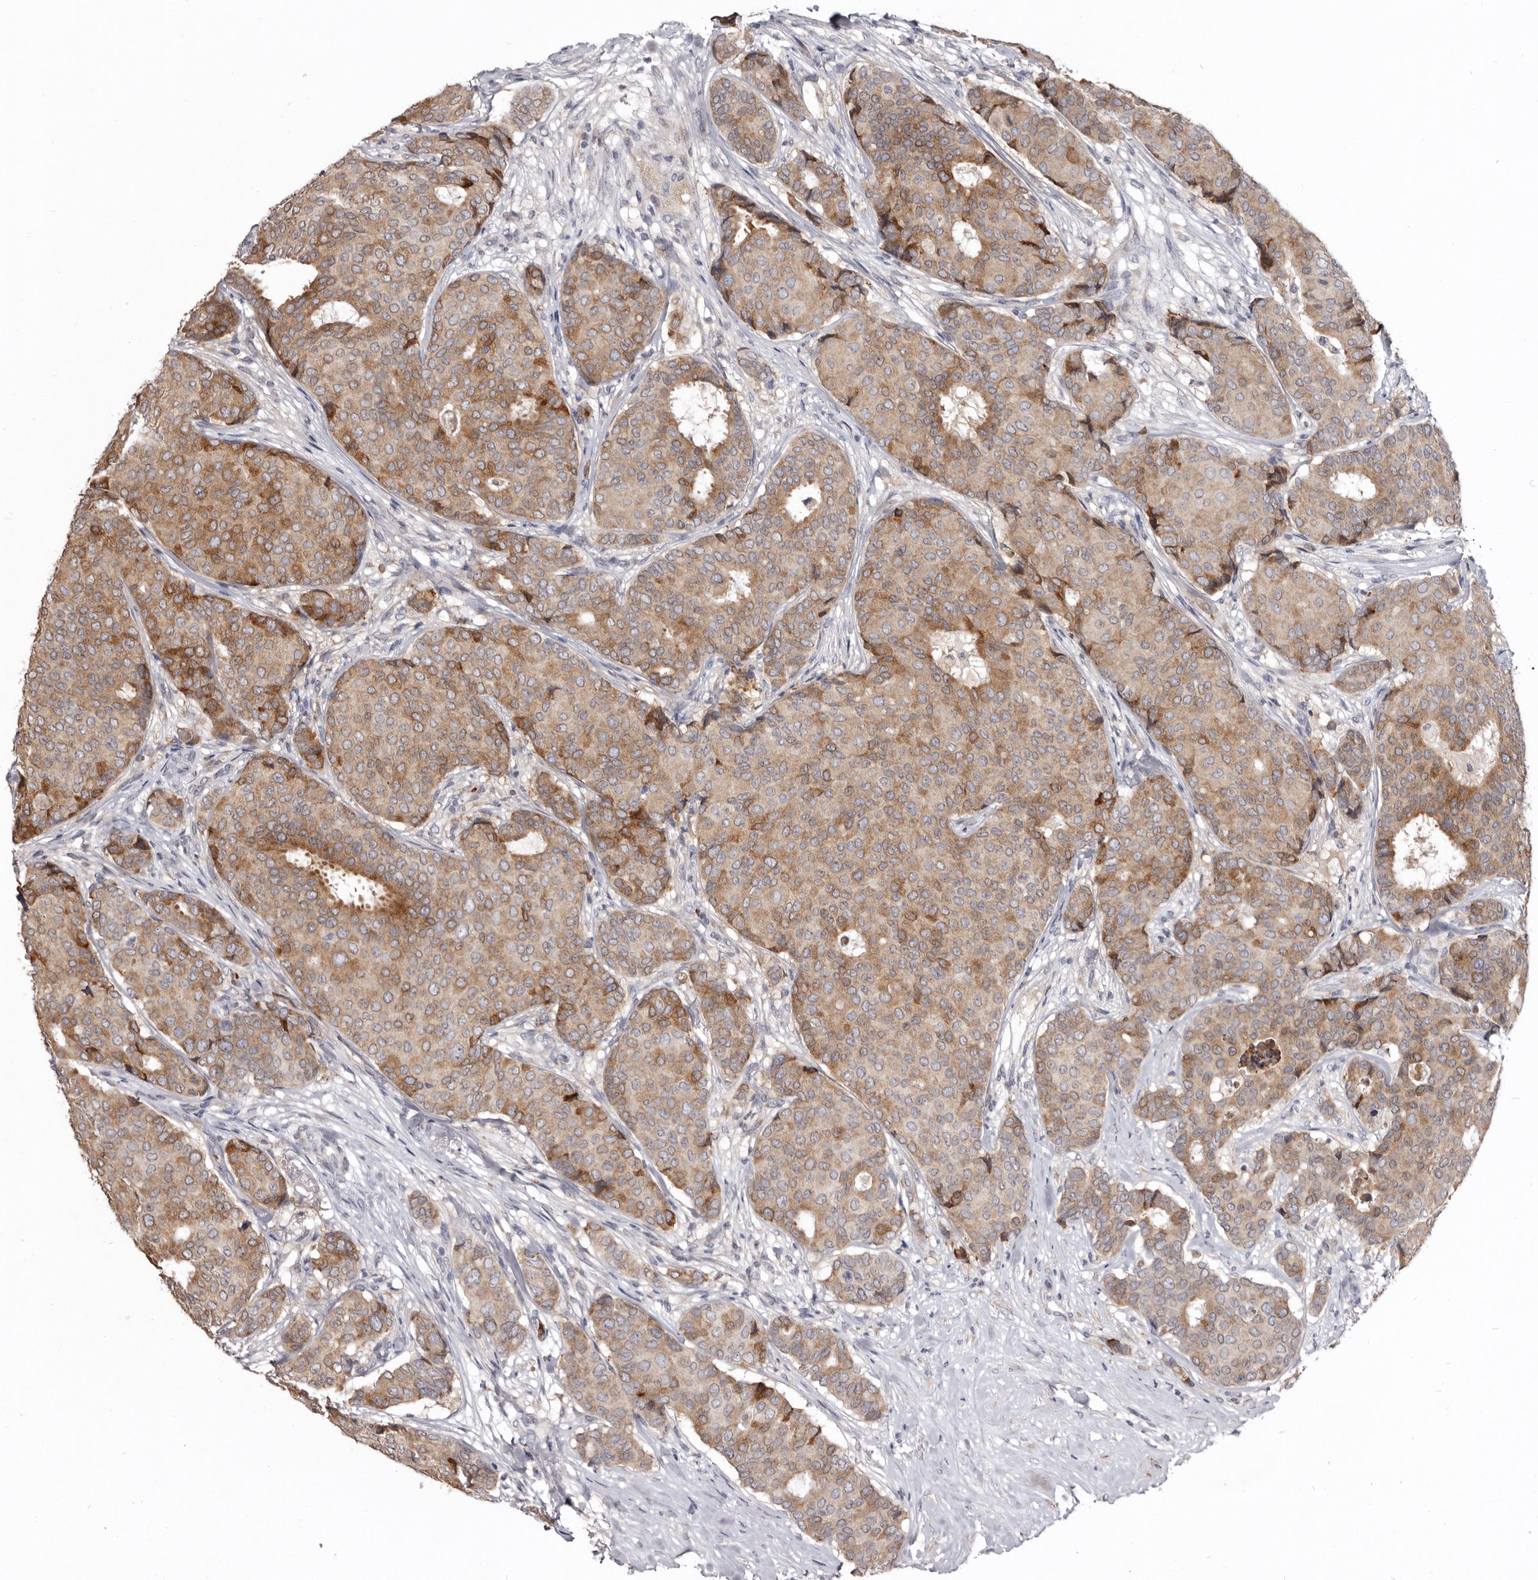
{"staining": {"intensity": "moderate", "quantity": ">75%", "location": "cytoplasmic/membranous"}, "tissue": "breast cancer", "cell_type": "Tumor cells", "image_type": "cancer", "snomed": [{"axis": "morphology", "description": "Duct carcinoma"}, {"axis": "topography", "description": "Breast"}], "caption": "Brown immunohistochemical staining in breast cancer shows moderate cytoplasmic/membranous staining in approximately >75% of tumor cells.", "gene": "NENF", "patient": {"sex": "female", "age": 75}}